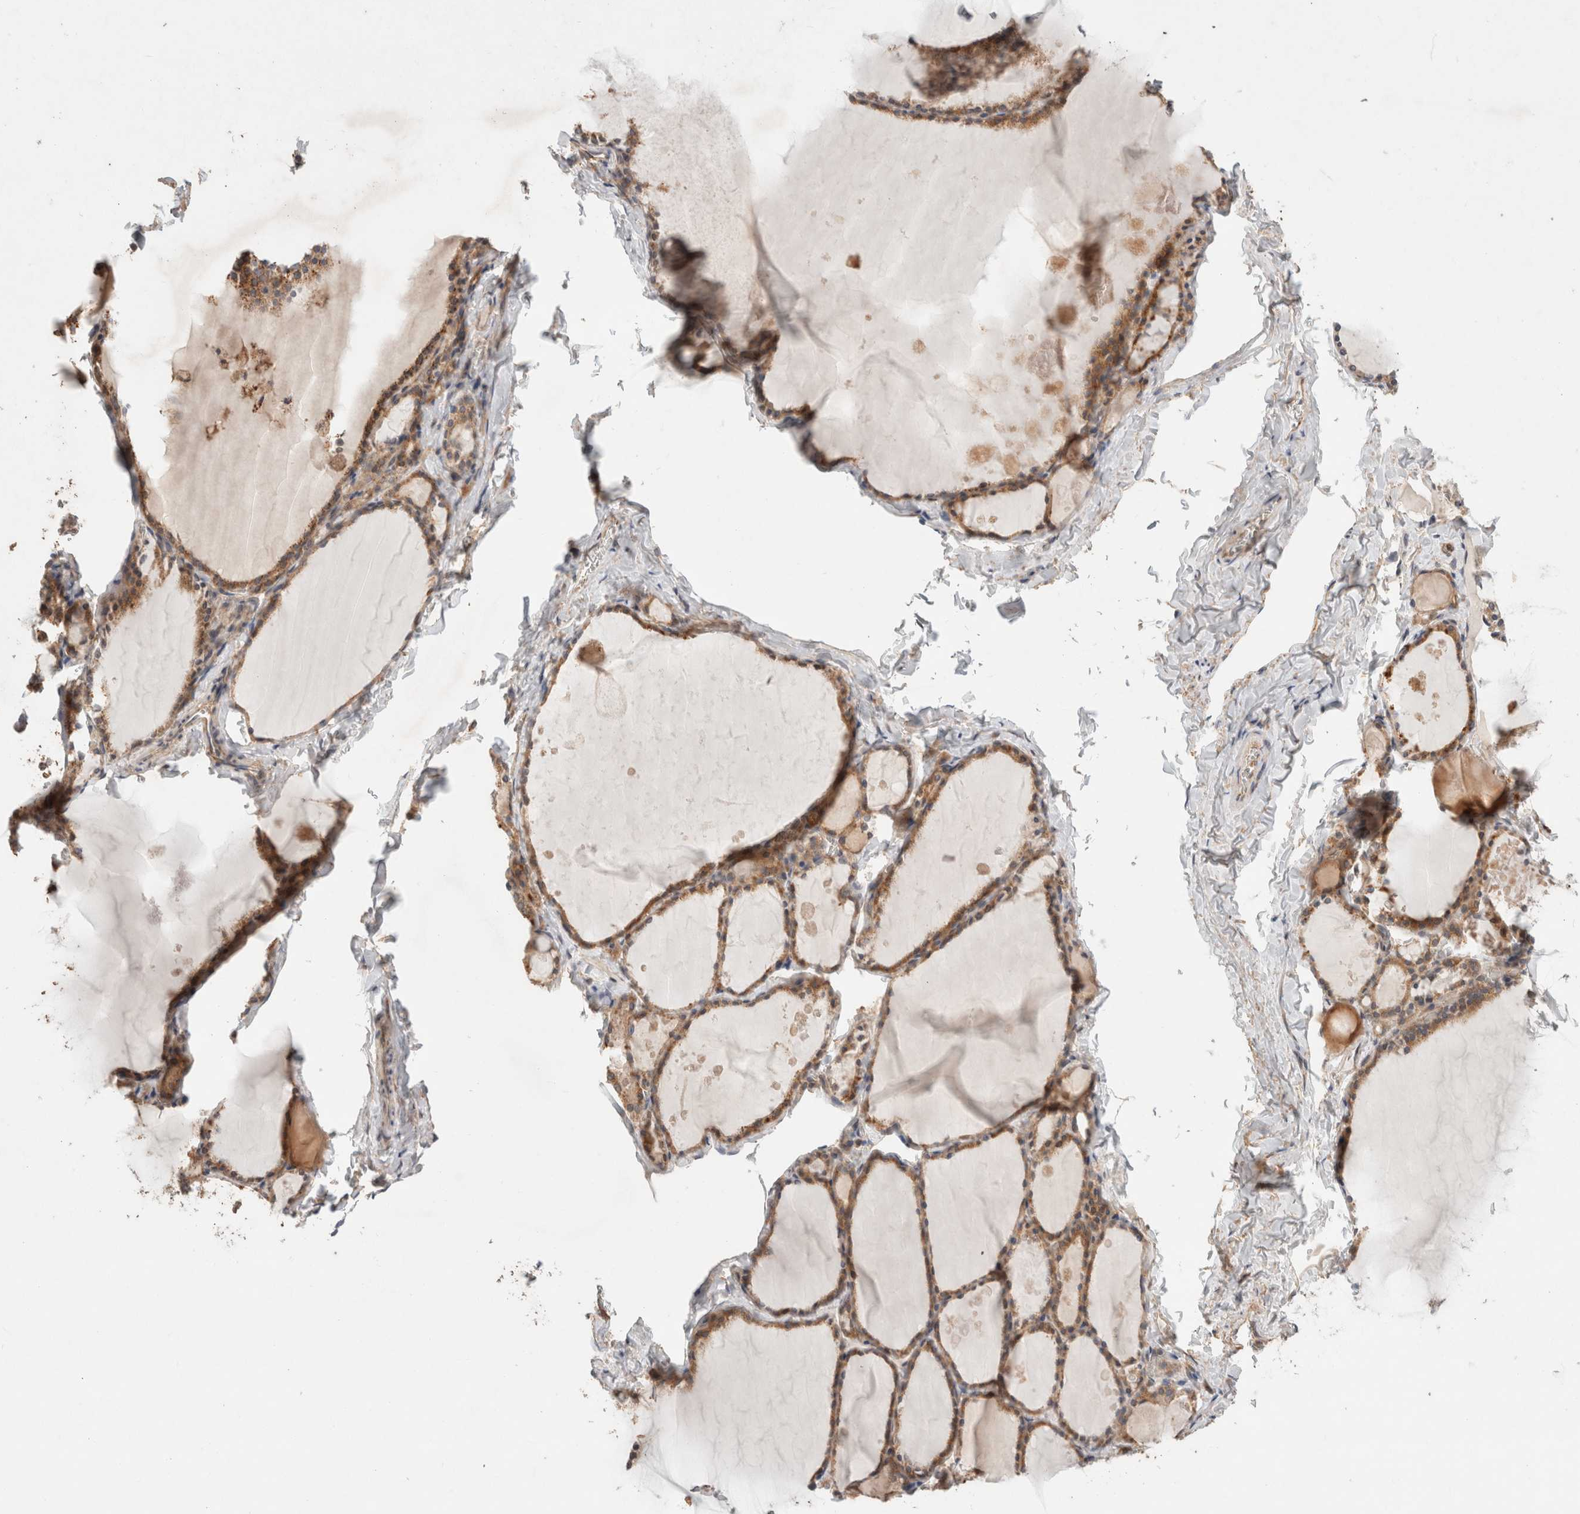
{"staining": {"intensity": "moderate", "quantity": ">75%", "location": "cytoplasmic/membranous"}, "tissue": "thyroid gland", "cell_type": "Glandular cells", "image_type": "normal", "snomed": [{"axis": "morphology", "description": "Normal tissue, NOS"}, {"axis": "topography", "description": "Thyroid gland"}], "caption": "DAB (3,3'-diaminobenzidine) immunohistochemical staining of benign human thyroid gland exhibits moderate cytoplasmic/membranous protein positivity in approximately >75% of glandular cells.", "gene": "HROB", "patient": {"sex": "male", "age": 56}}